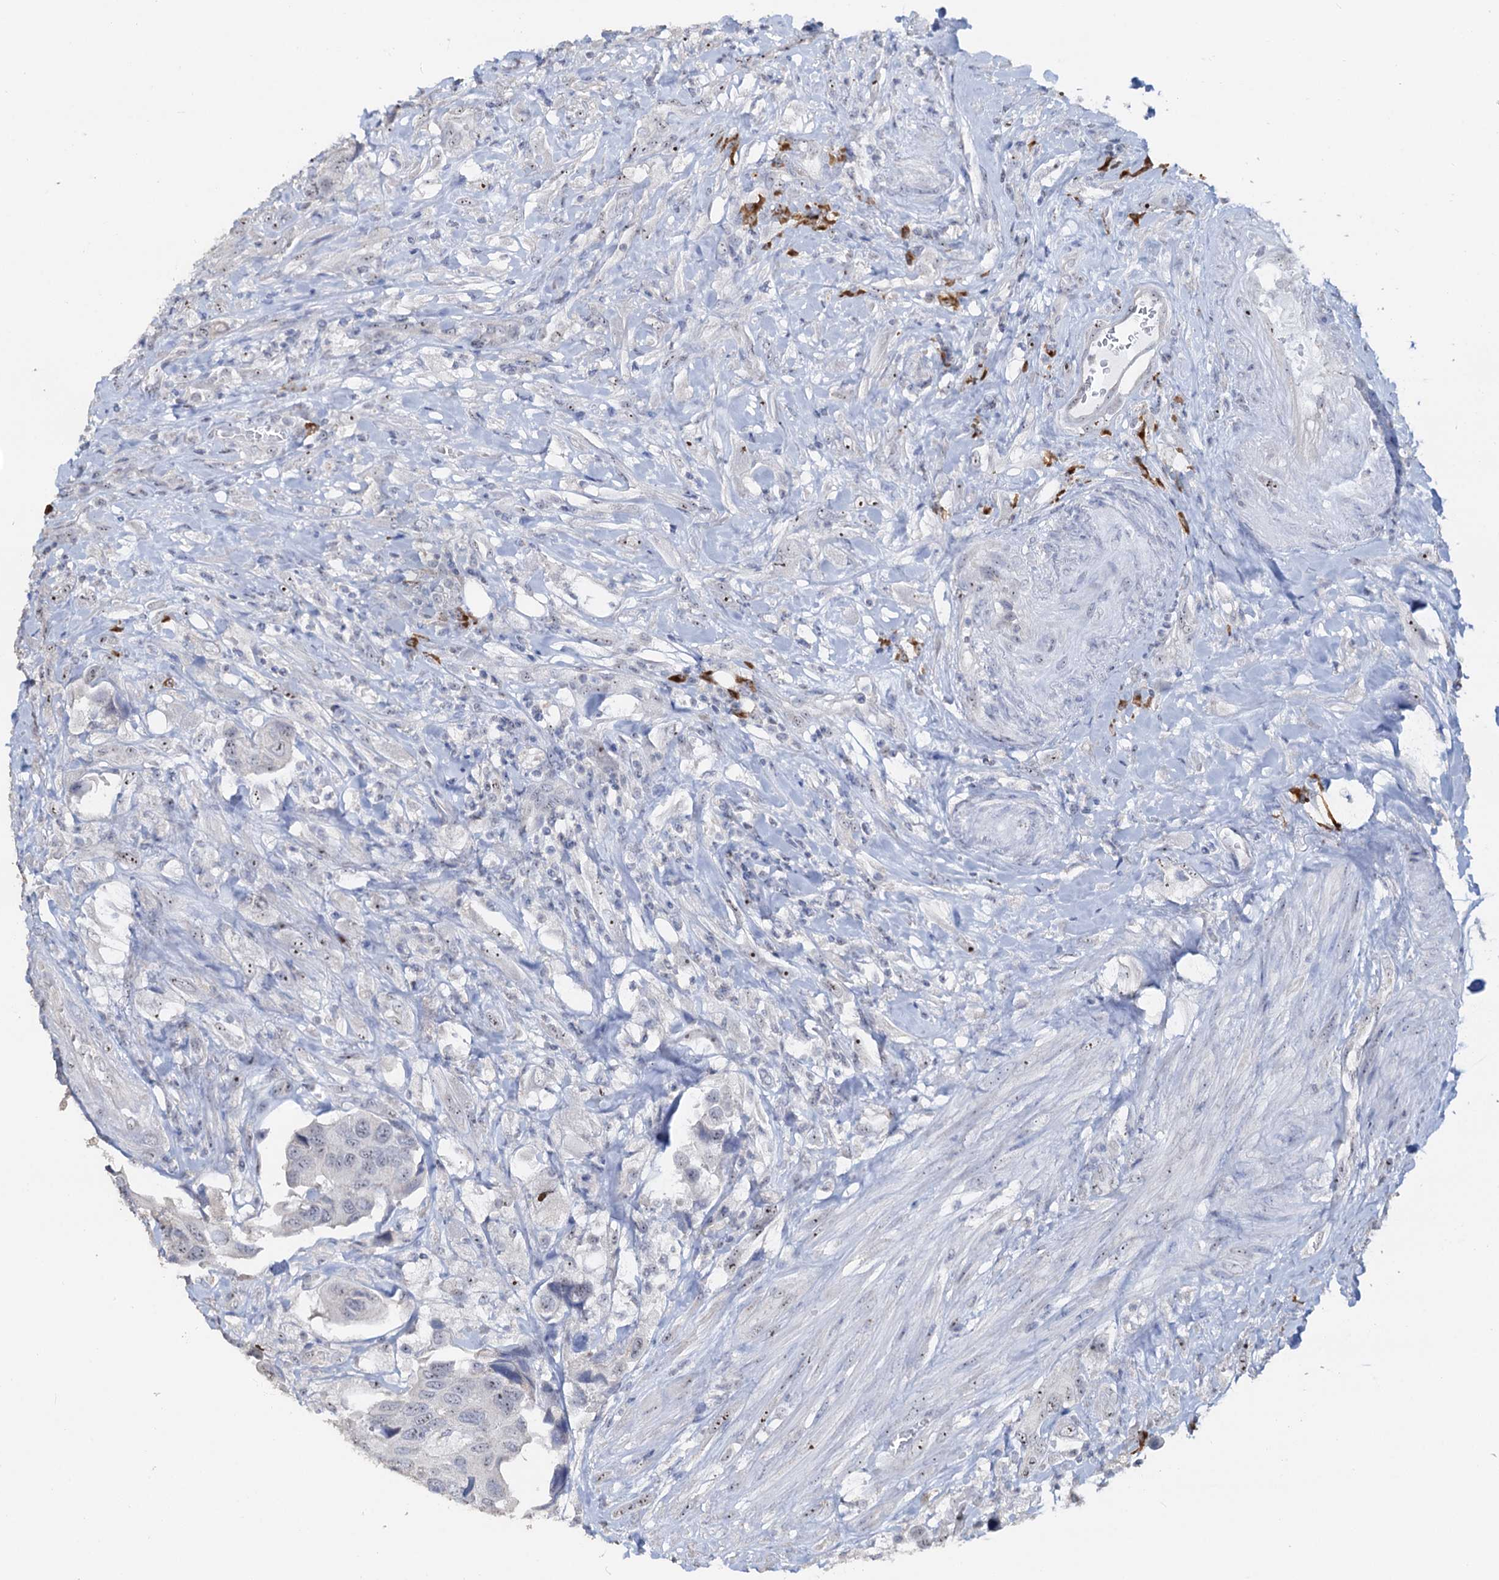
{"staining": {"intensity": "weak", "quantity": "<25%", "location": "nuclear"}, "tissue": "urothelial cancer", "cell_type": "Tumor cells", "image_type": "cancer", "snomed": [{"axis": "morphology", "description": "Urothelial carcinoma, High grade"}, {"axis": "topography", "description": "Urinary bladder"}], "caption": "High magnification brightfield microscopy of high-grade urothelial carcinoma stained with DAB (brown) and counterstained with hematoxylin (blue): tumor cells show no significant positivity.", "gene": "C2CD3", "patient": {"sex": "male", "age": 74}}